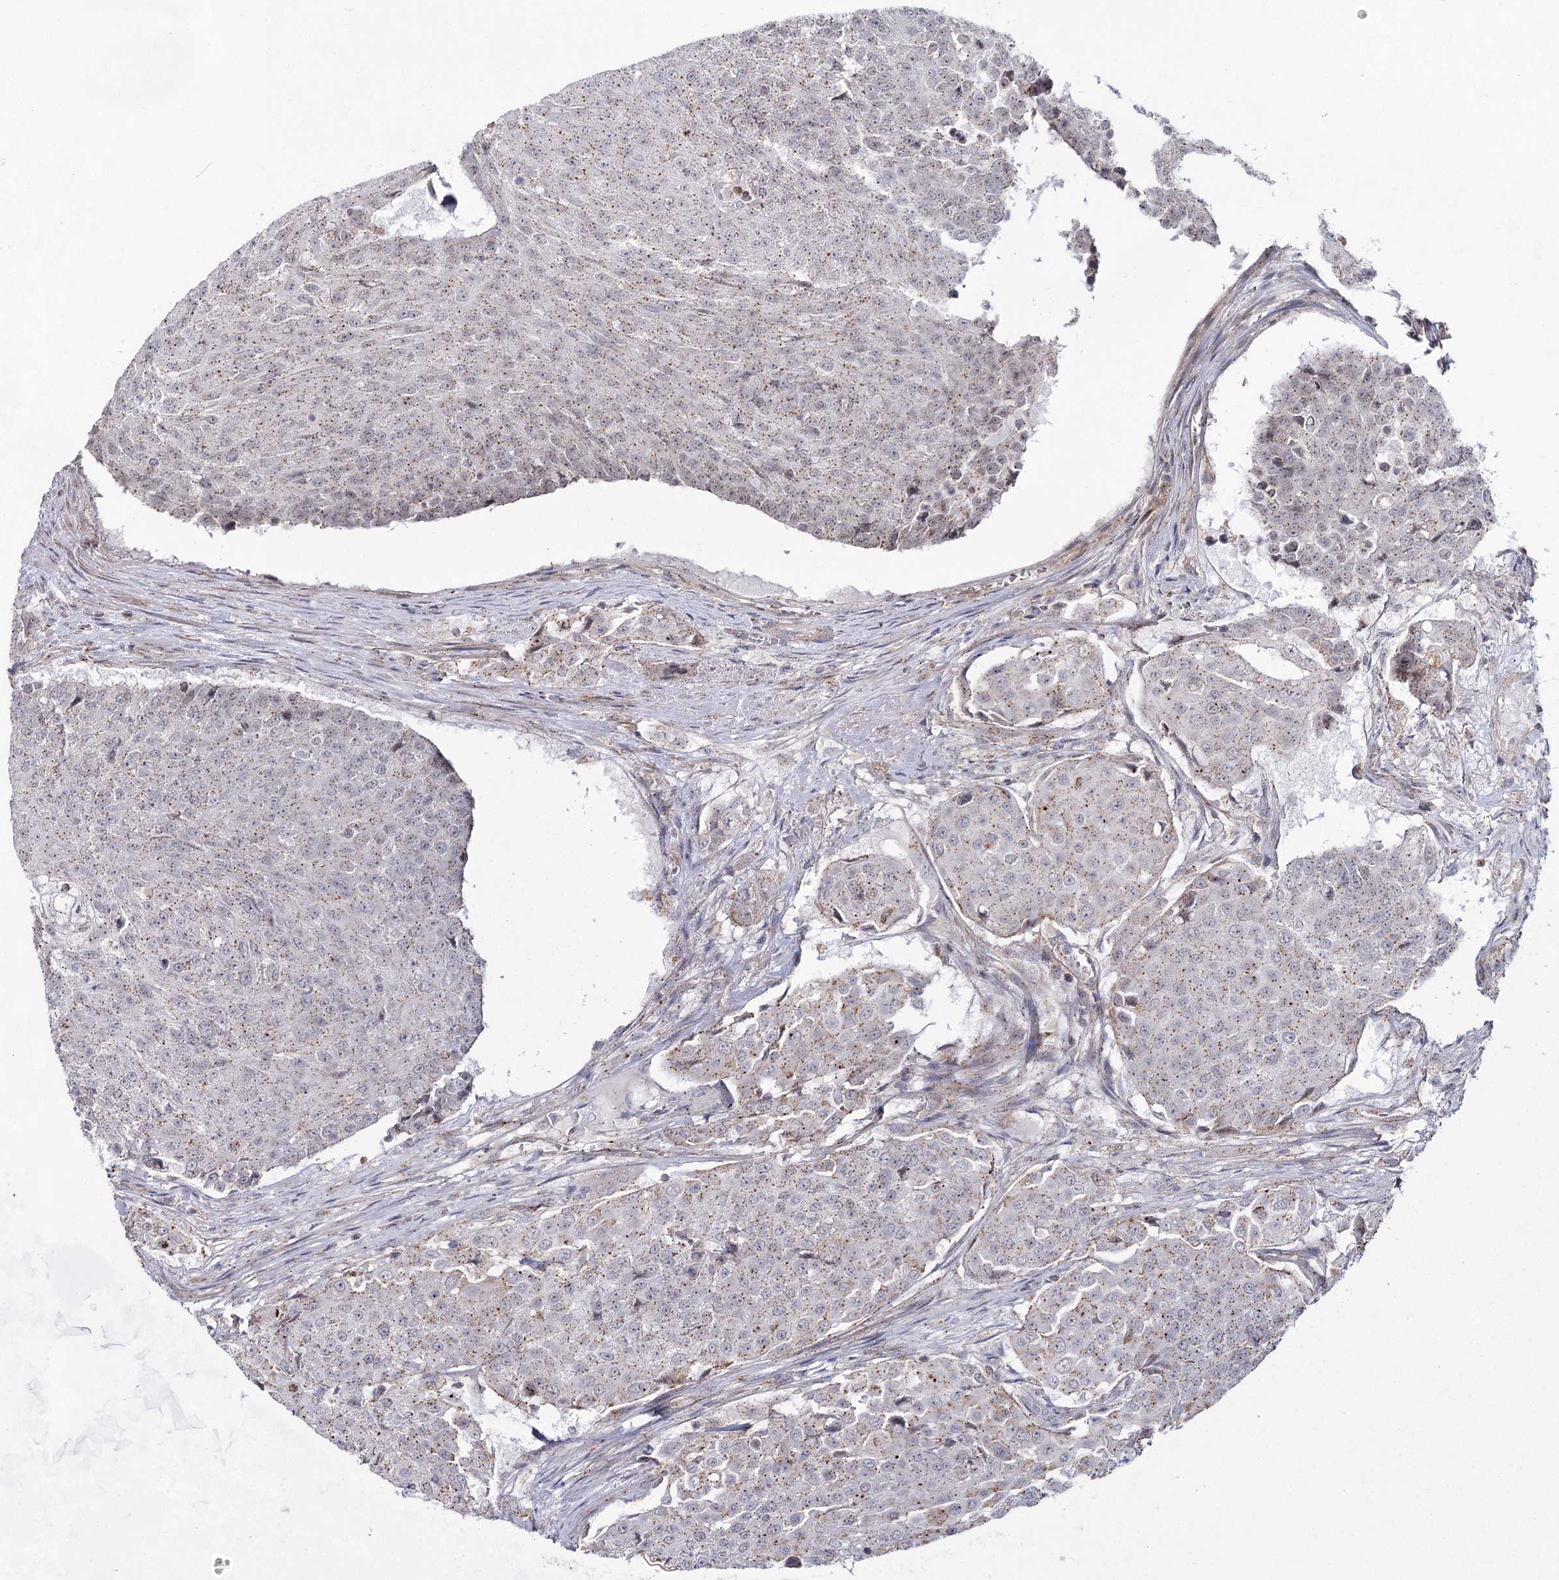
{"staining": {"intensity": "moderate", "quantity": "25%-75%", "location": "cytoplasmic/membranous"}, "tissue": "urothelial cancer", "cell_type": "Tumor cells", "image_type": "cancer", "snomed": [{"axis": "morphology", "description": "Urothelial carcinoma, High grade"}, {"axis": "topography", "description": "Urinary bladder"}], "caption": "Protein analysis of urothelial cancer tissue exhibits moderate cytoplasmic/membranous staining in approximately 25%-75% of tumor cells.", "gene": "ATL2", "patient": {"sex": "female", "age": 63}}